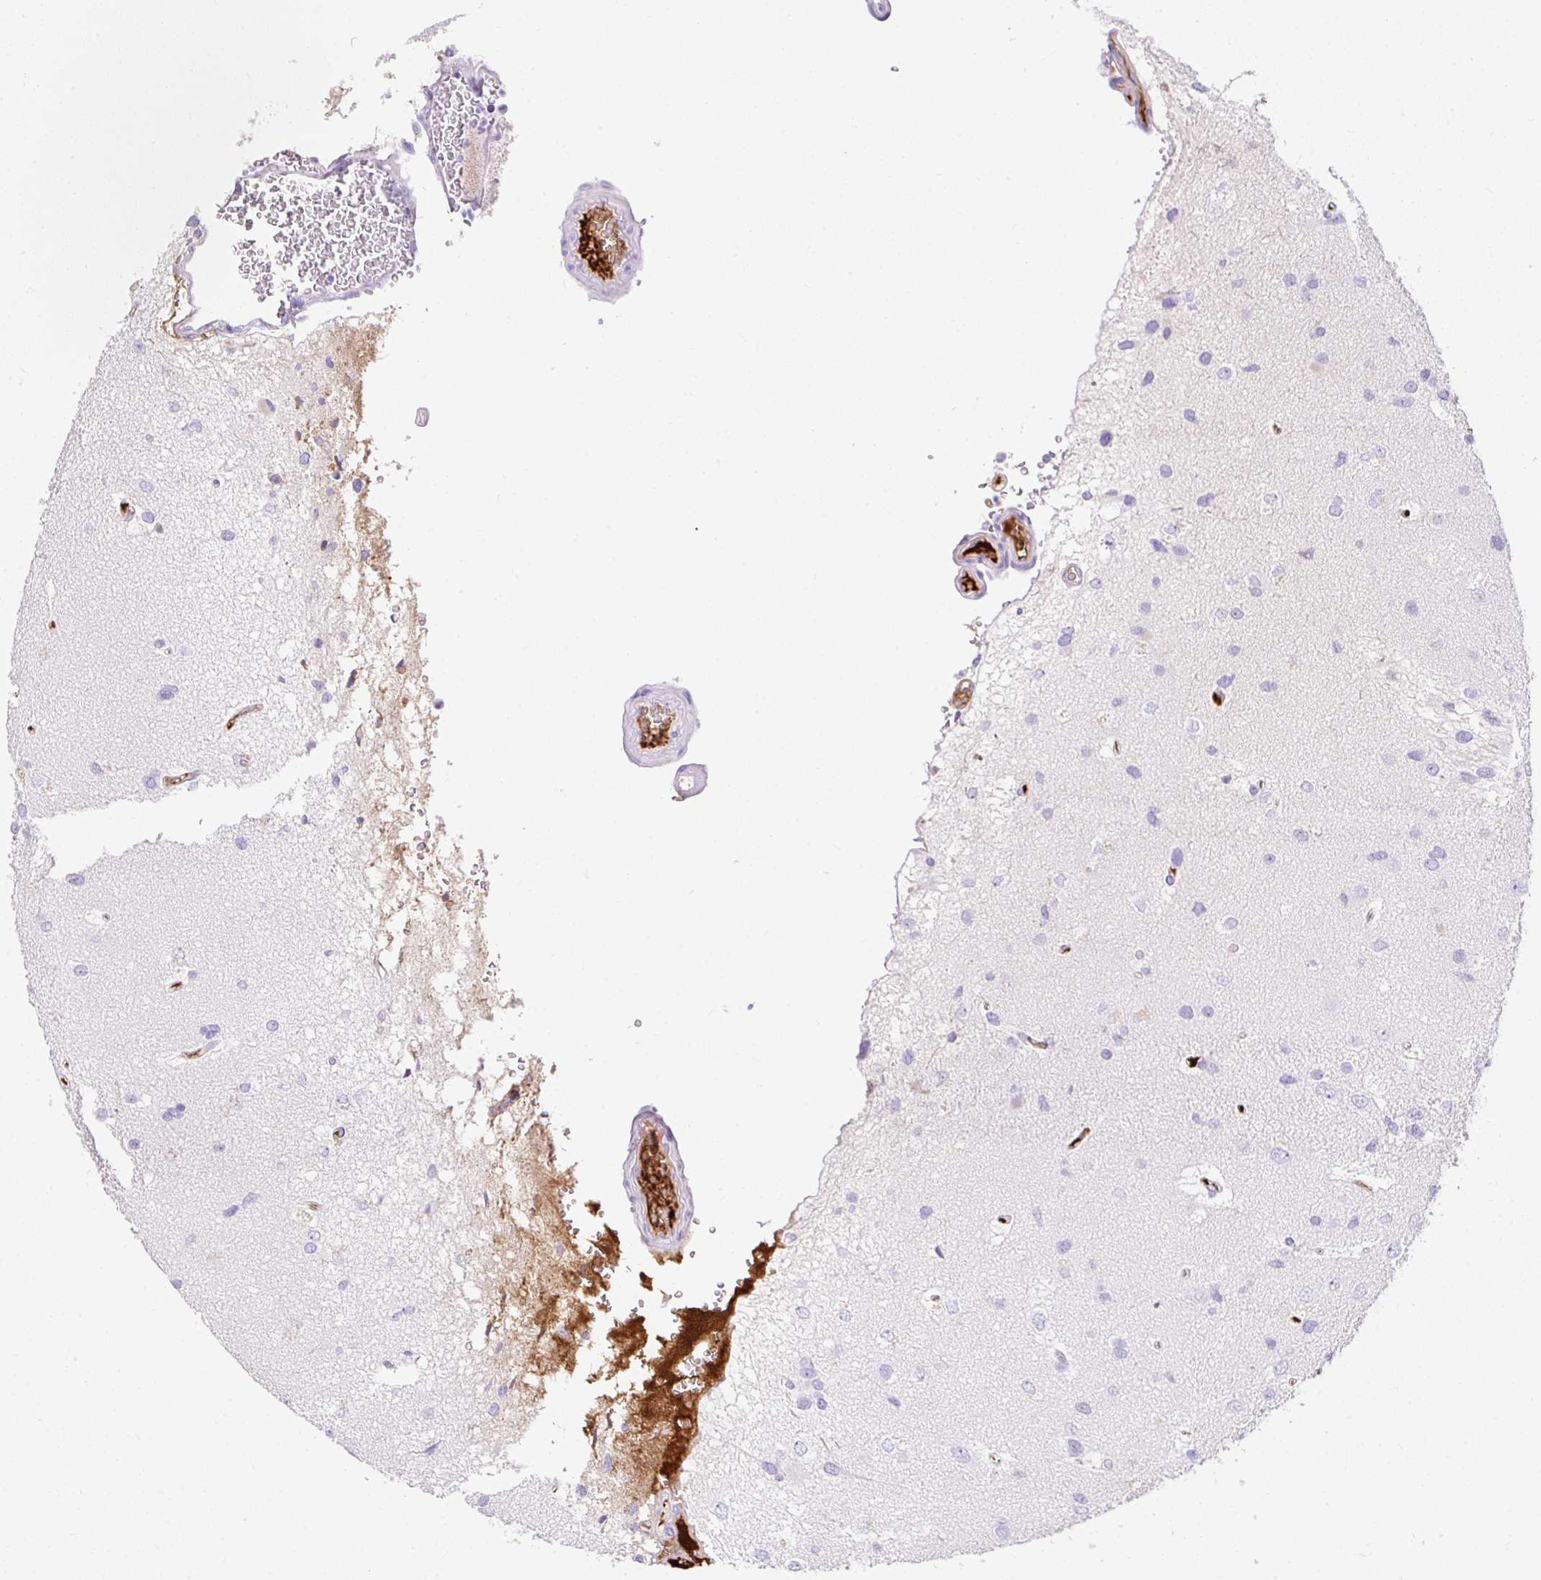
{"staining": {"intensity": "negative", "quantity": "none", "location": "none"}, "tissue": "glioma", "cell_type": "Tumor cells", "image_type": "cancer", "snomed": [{"axis": "morphology", "description": "Glioma, malignant, High grade"}, {"axis": "topography", "description": "Brain"}], "caption": "This is an IHC micrograph of human glioma. There is no positivity in tumor cells.", "gene": "APOC4-APOC2", "patient": {"sex": "male", "age": 53}}